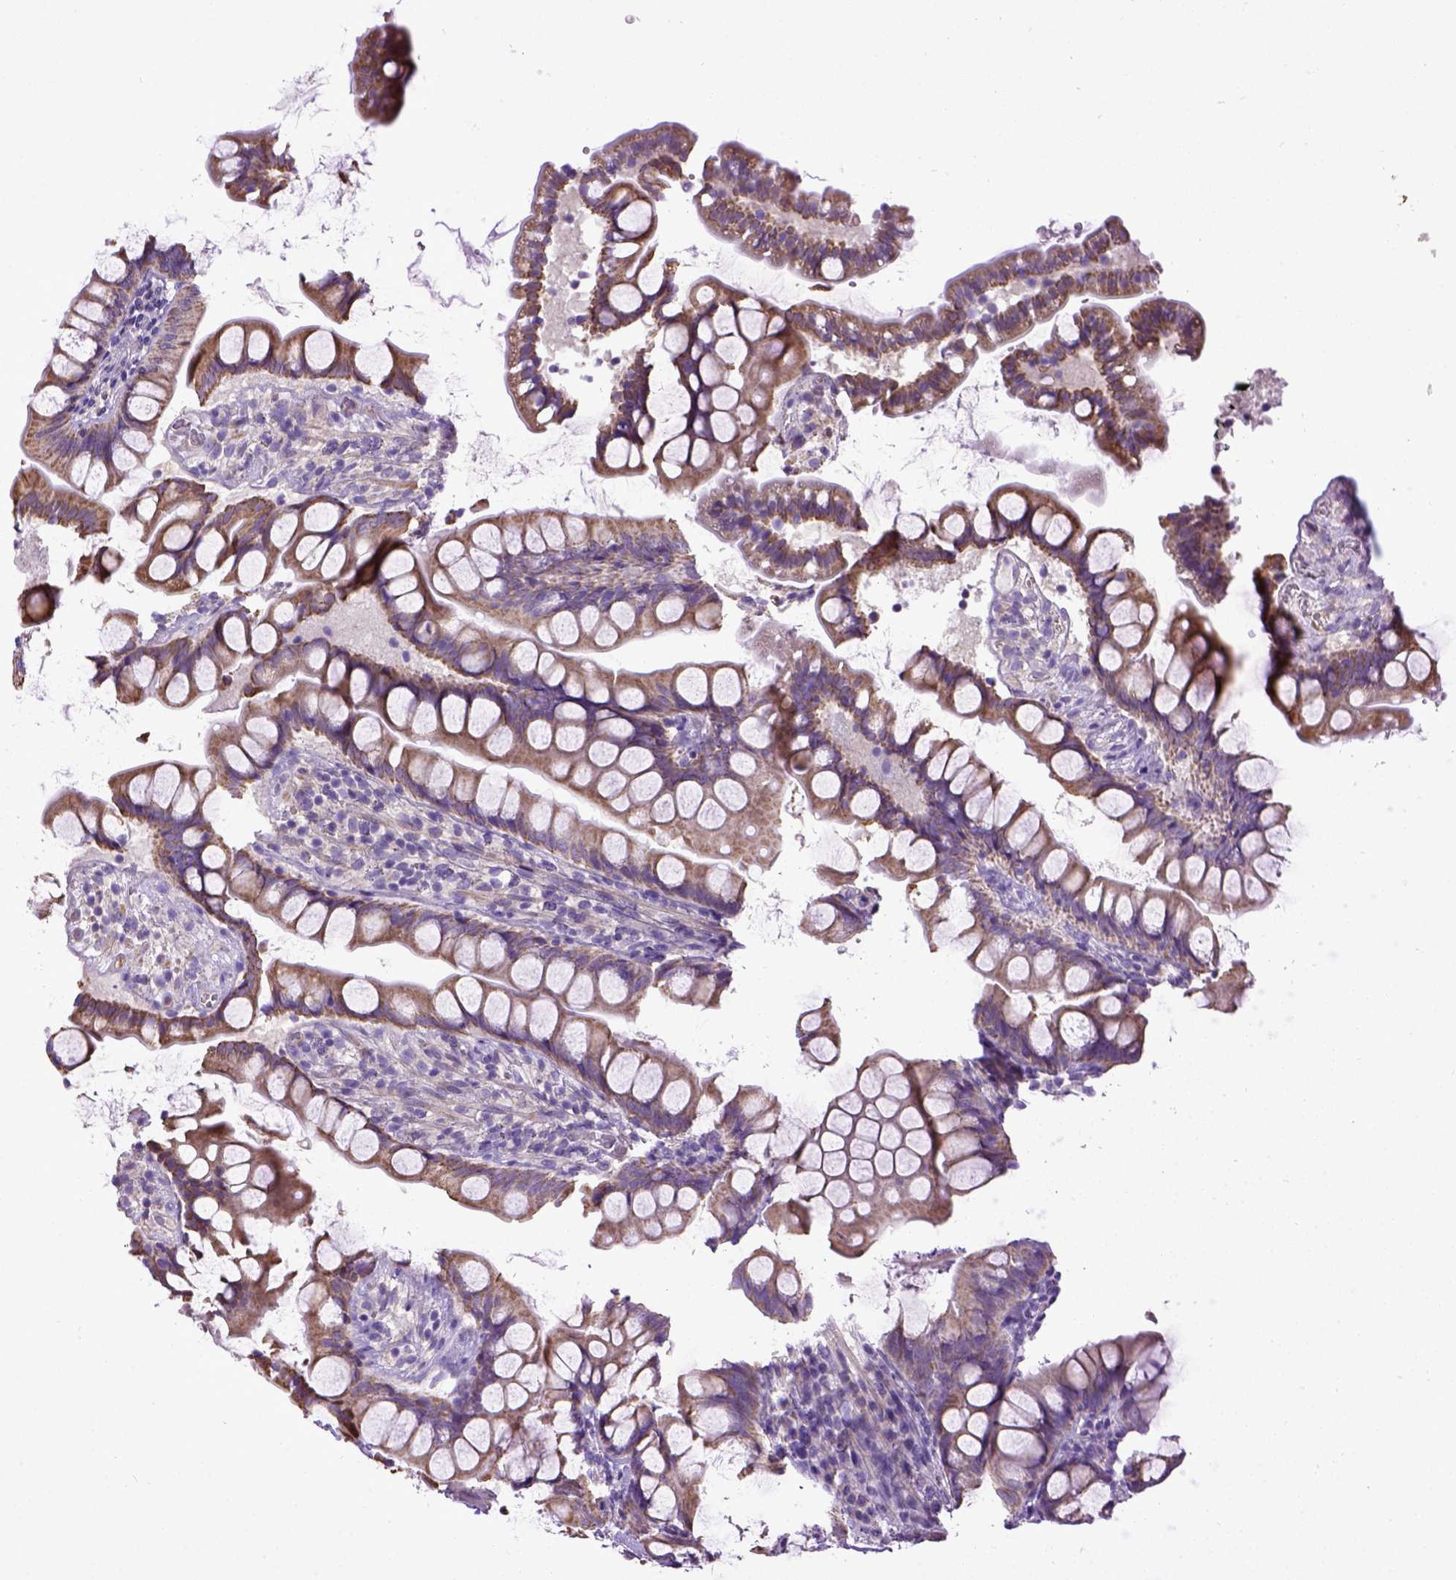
{"staining": {"intensity": "moderate", "quantity": ">75%", "location": "cytoplasmic/membranous"}, "tissue": "small intestine", "cell_type": "Glandular cells", "image_type": "normal", "snomed": [{"axis": "morphology", "description": "Normal tissue, NOS"}, {"axis": "topography", "description": "Small intestine"}], "caption": "Glandular cells display medium levels of moderate cytoplasmic/membranous staining in about >75% of cells in benign small intestine.", "gene": "ENG", "patient": {"sex": "male", "age": 70}}